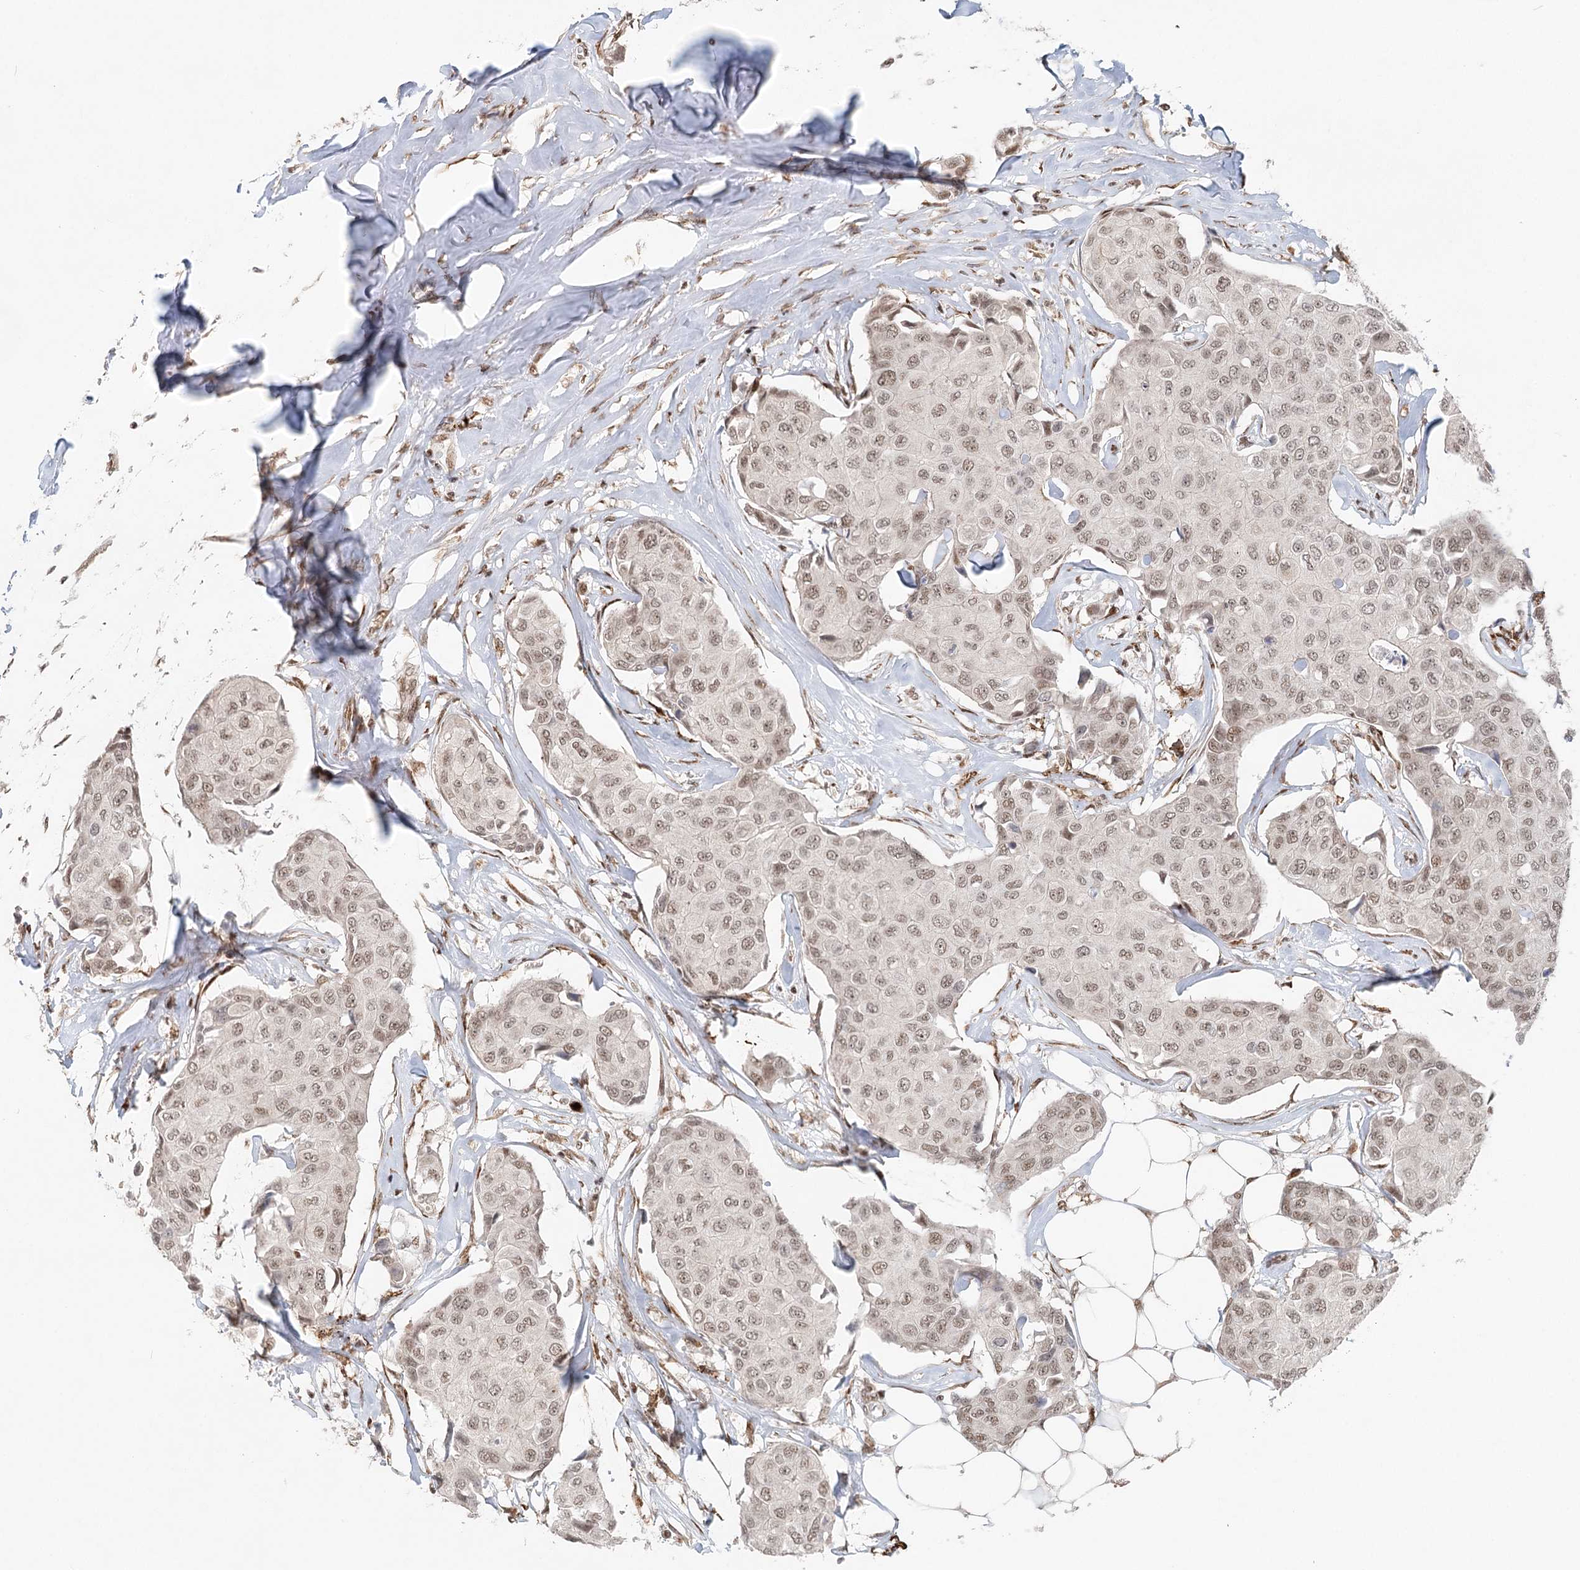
{"staining": {"intensity": "weak", "quantity": ">75%", "location": "nuclear"}, "tissue": "breast cancer", "cell_type": "Tumor cells", "image_type": "cancer", "snomed": [{"axis": "morphology", "description": "Duct carcinoma"}, {"axis": "topography", "description": "Breast"}], "caption": "Breast cancer stained with a brown dye demonstrates weak nuclear positive expression in about >75% of tumor cells.", "gene": "BNIP5", "patient": {"sex": "female", "age": 80}}